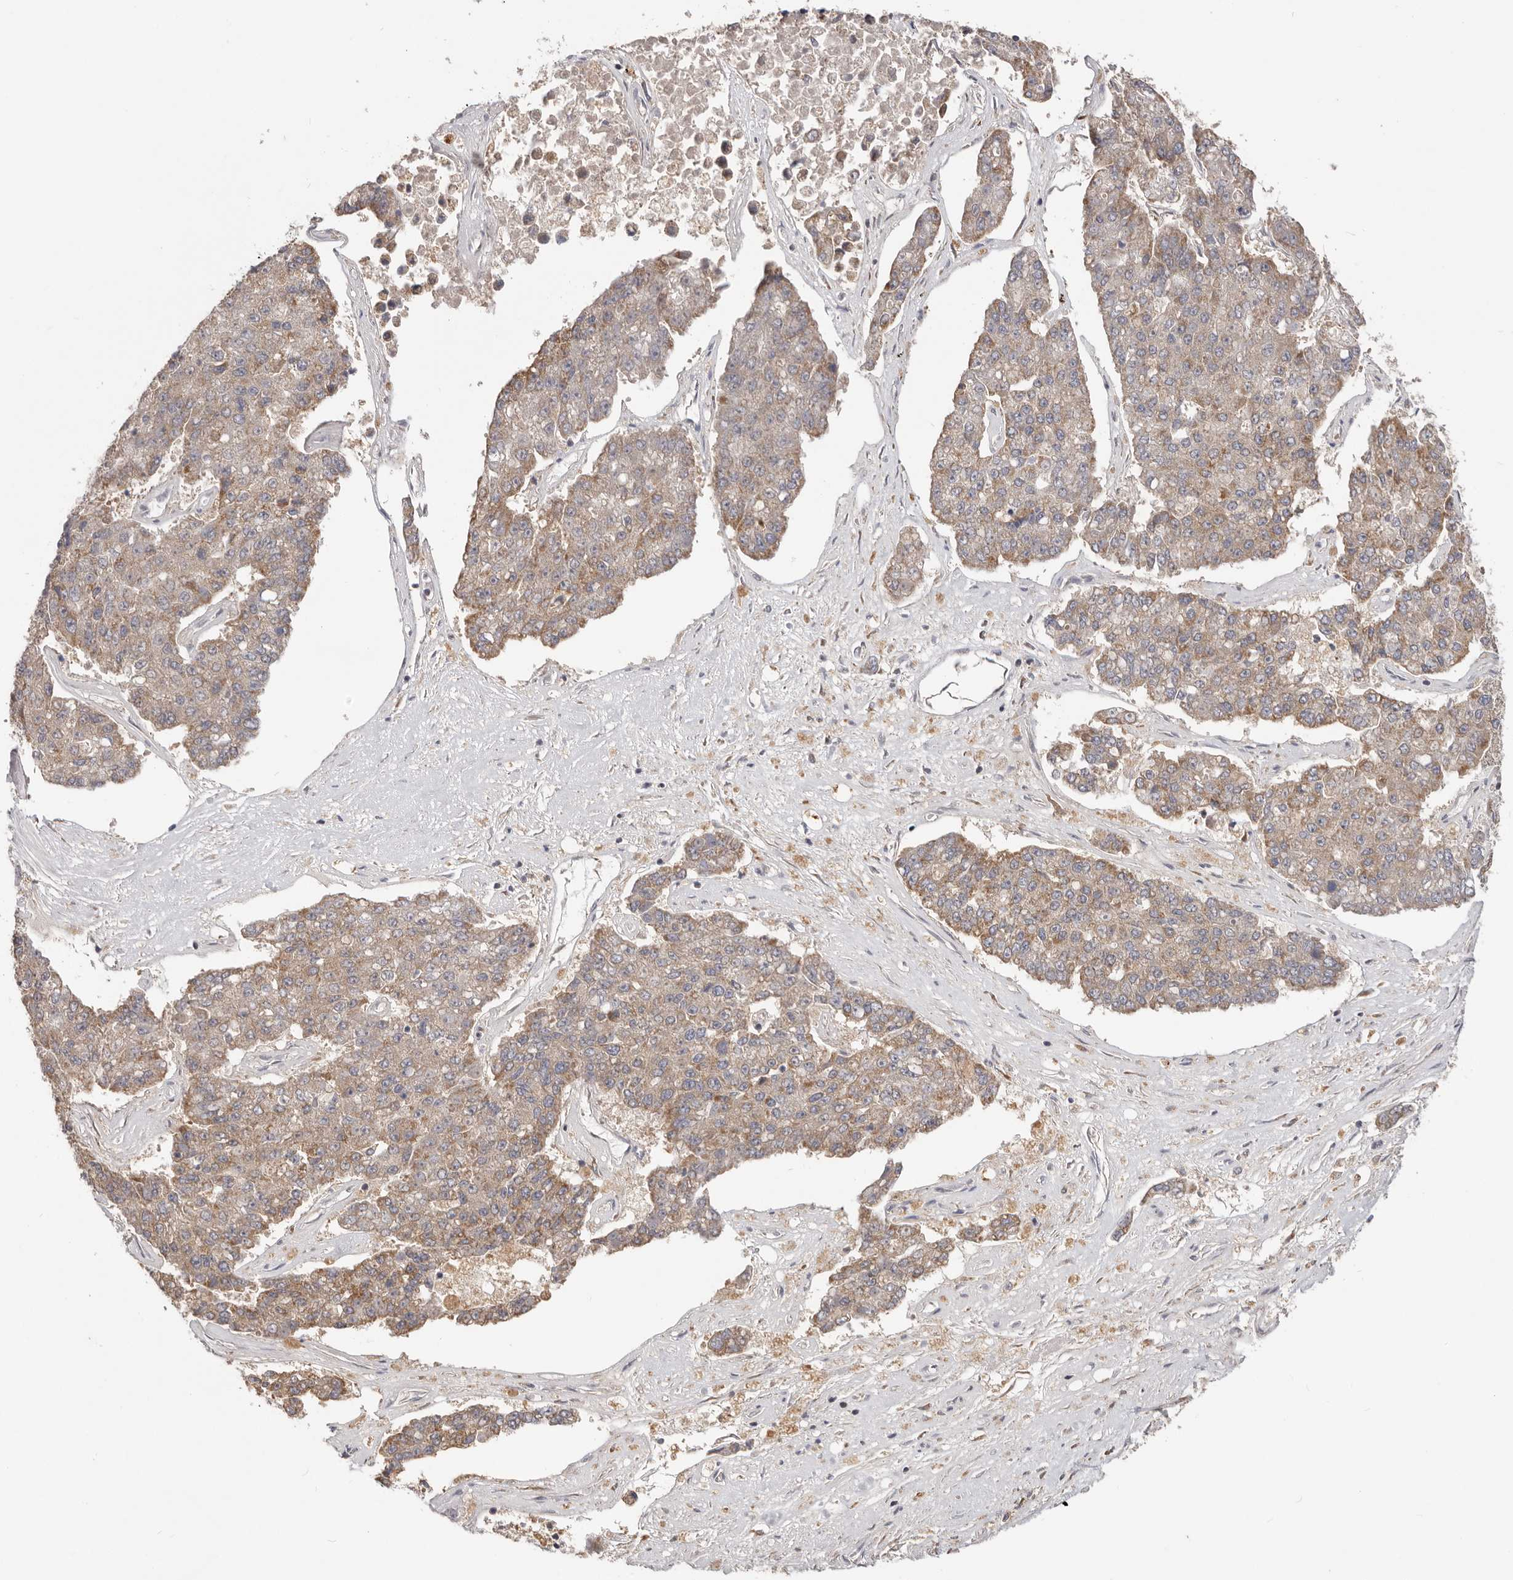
{"staining": {"intensity": "moderate", "quantity": ">75%", "location": "cytoplasmic/membranous"}, "tissue": "pancreatic cancer", "cell_type": "Tumor cells", "image_type": "cancer", "snomed": [{"axis": "morphology", "description": "Adenocarcinoma, NOS"}, {"axis": "topography", "description": "Pancreas"}], "caption": "About >75% of tumor cells in pancreatic adenocarcinoma reveal moderate cytoplasmic/membranous protein positivity as visualized by brown immunohistochemical staining.", "gene": "LRP6", "patient": {"sex": "male", "age": 50}}